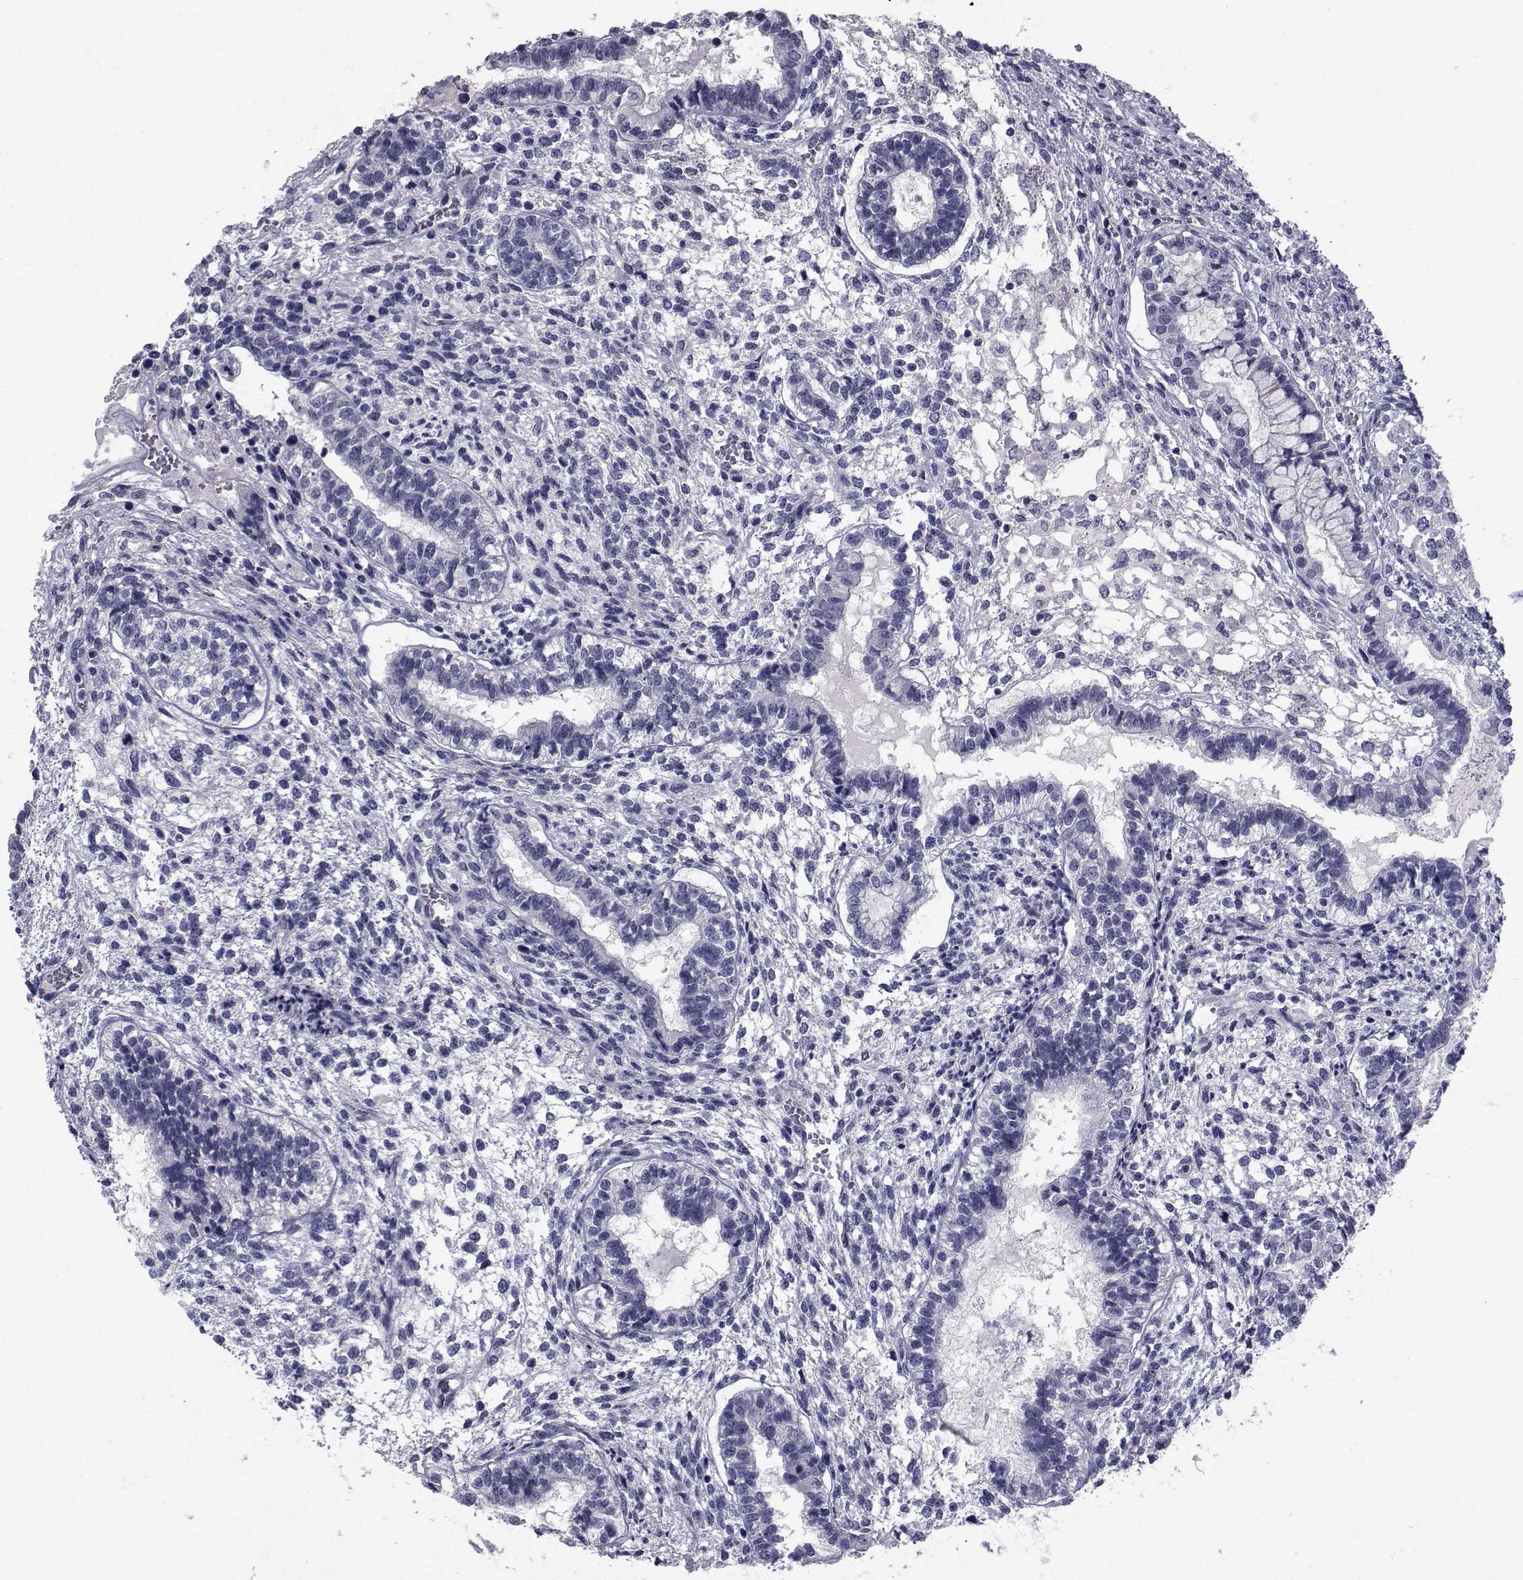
{"staining": {"intensity": "negative", "quantity": "none", "location": "none"}, "tissue": "testis cancer", "cell_type": "Tumor cells", "image_type": "cancer", "snomed": [{"axis": "morphology", "description": "Carcinoma, Embryonal, NOS"}, {"axis": "topography", "description": "Testis"}], "caption": "DAB immunohistochemical staining of human testis cancer (embryonal carcinoma) displays no significant expression in tumor cells. The staining is performed using DAB (3,3'-diaminobenzidine) brown chromogen with nuclei counter-stained in using hematoxylin.", "gene": "CHRNA1", "patient": {"sex": "male", "age": 37}}